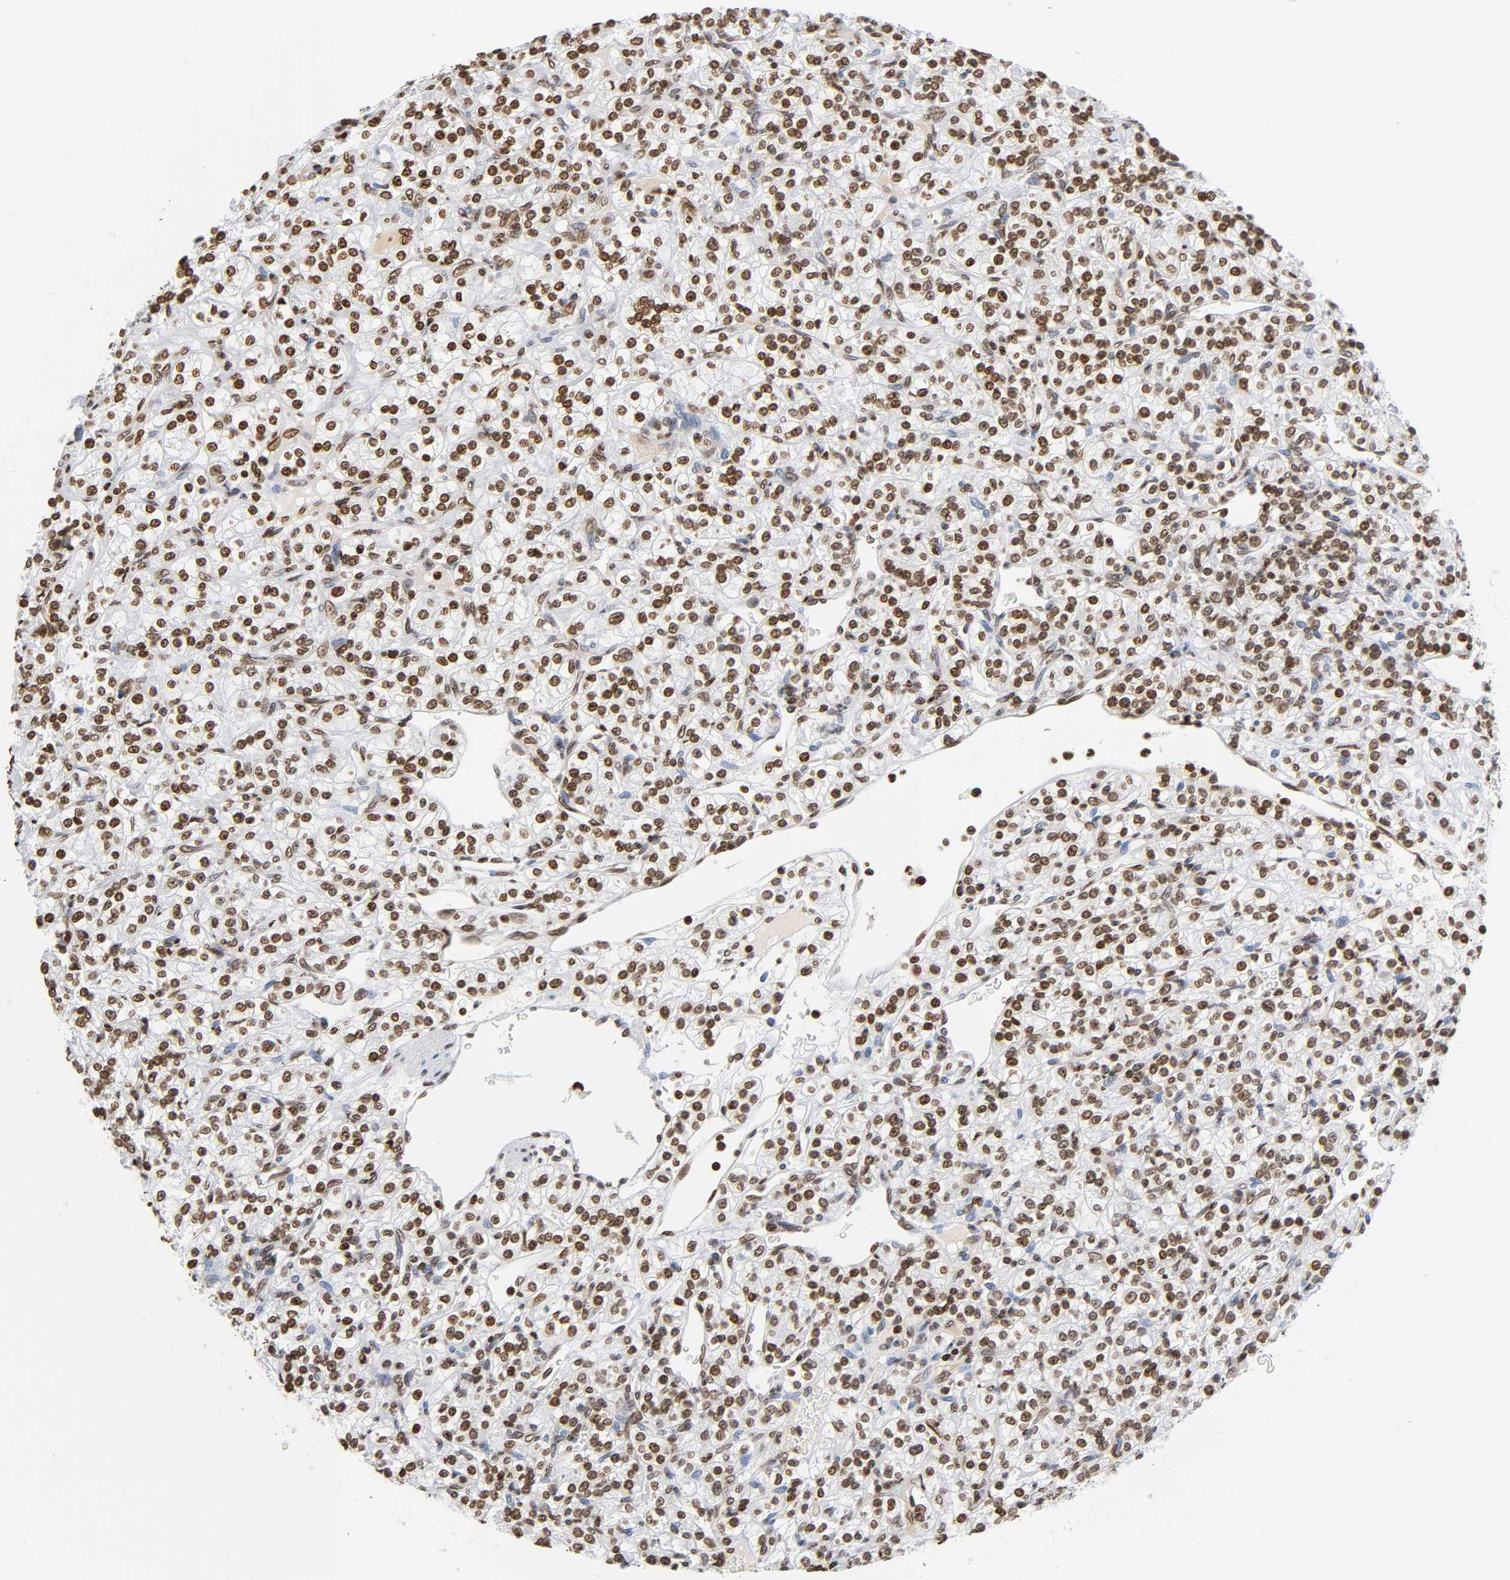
{"staining": {"intensity": "strong", "quantity": ">75%", "location": "nuclear"}, "tissue": "renal cancer", "cell_type": "Tumor cells", "image_type": "cancer", "snomed": [{"axis": "morphology", "description": "Adenocarcinoma, NOS"}, {"axis": "topography", "description": "Kidney"}], "caption": "Immunohistochemical staining of human renal cancer displays high levels of strong nuclear protein positivity in about >75% of tumor cells.", "gene": "HOXA6", "patient": {"sex": "male", "age": 77}}